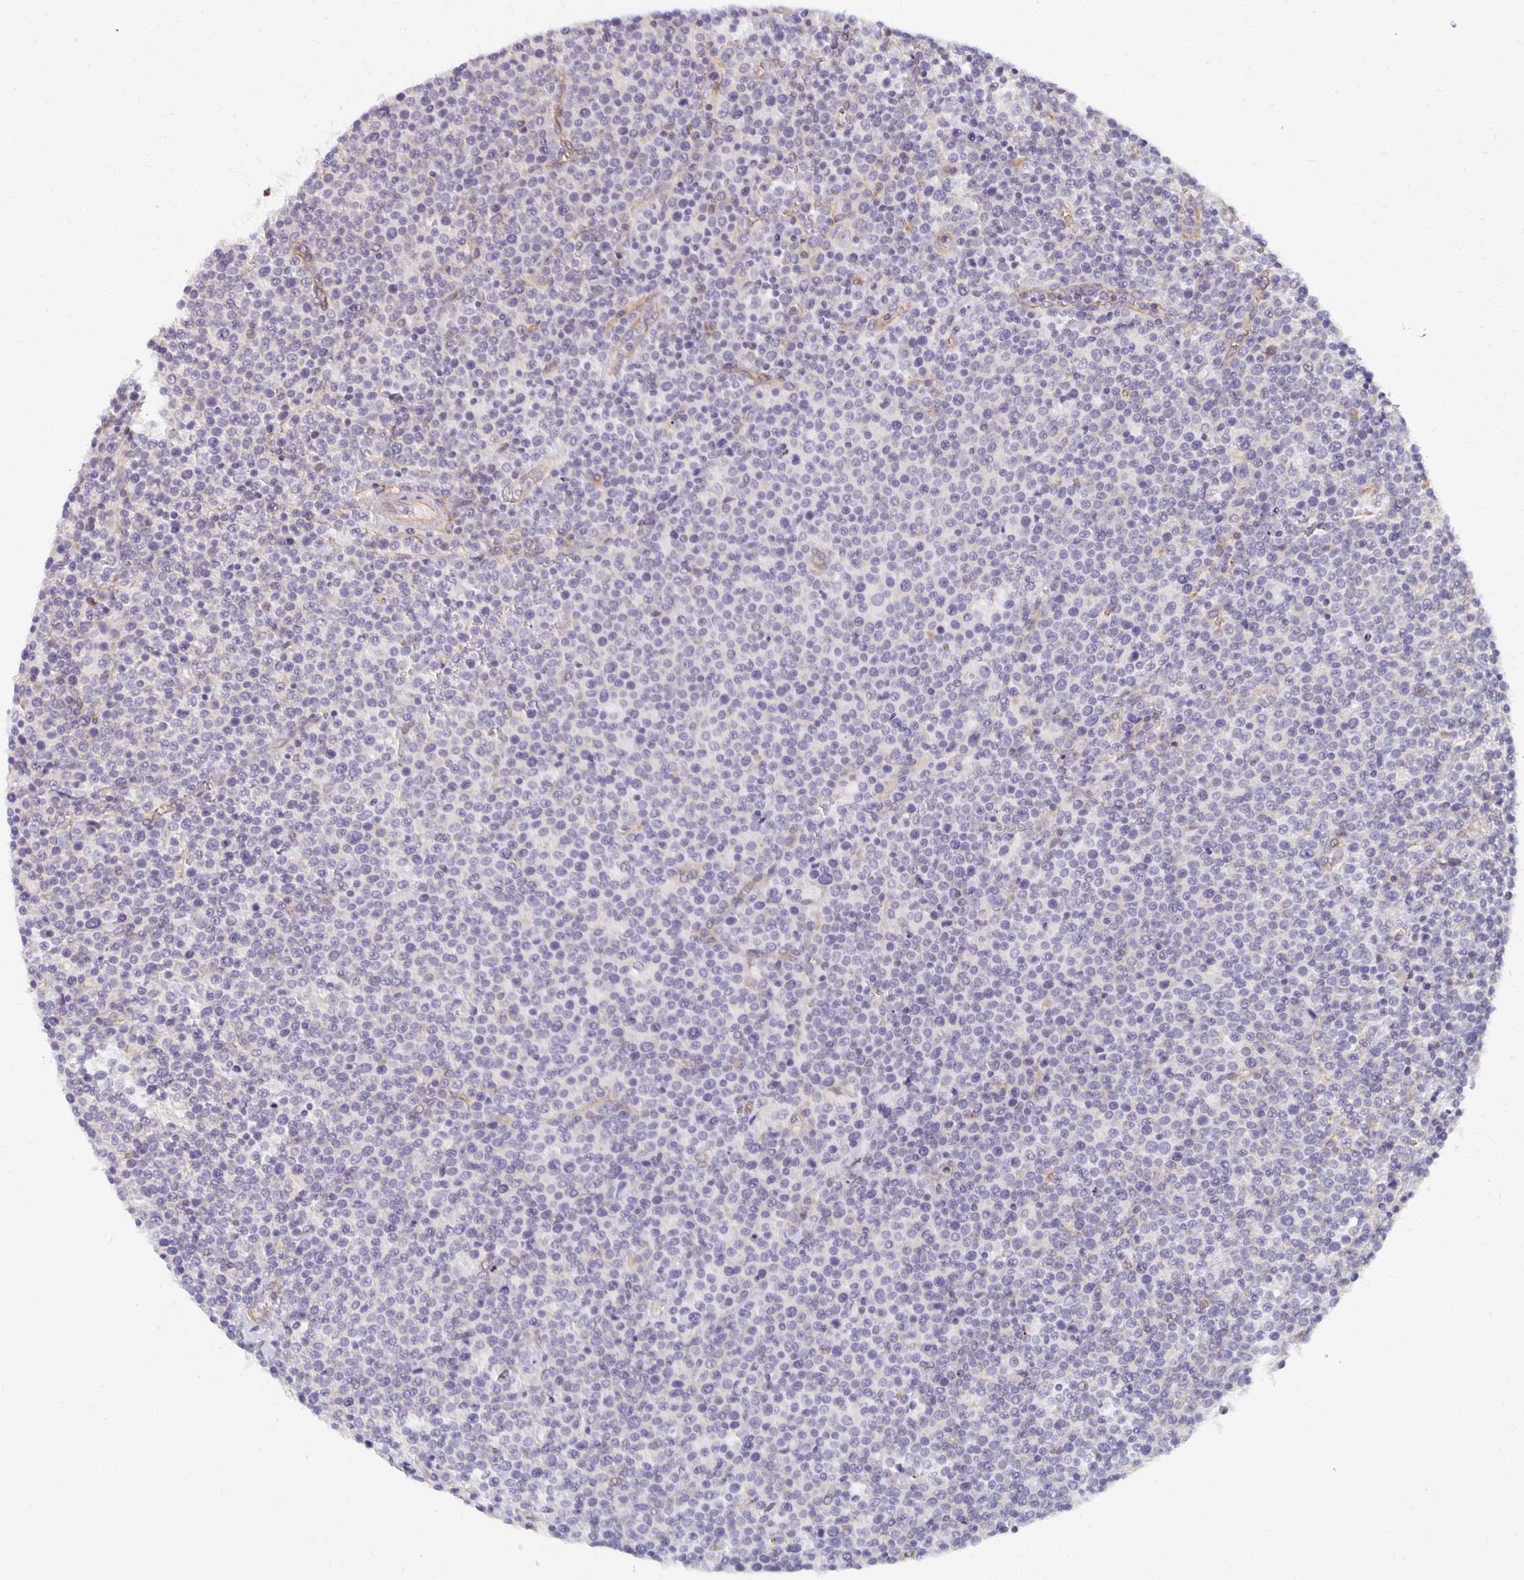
{"staining": {"intensity": "negative", "quantity": "none", "location": "none"}, "tissue": "lymphoma", "cell_type": "Tumor cells", "image_type": "cancer", "snomed": [{"axis": "morphology", "description": "Malignant lymphoma, non-Hodgkin's type, High grade"}, {"axis": "topography", "description": "Lymph node"}], "caption": "DAB (3,3'-diaminobenzidine) immunohistochemical staining of lymphoma displays no significant positivity in tumor cells.", "gene": "SORL1", "patient": {"sex": "male", "age": 61}}